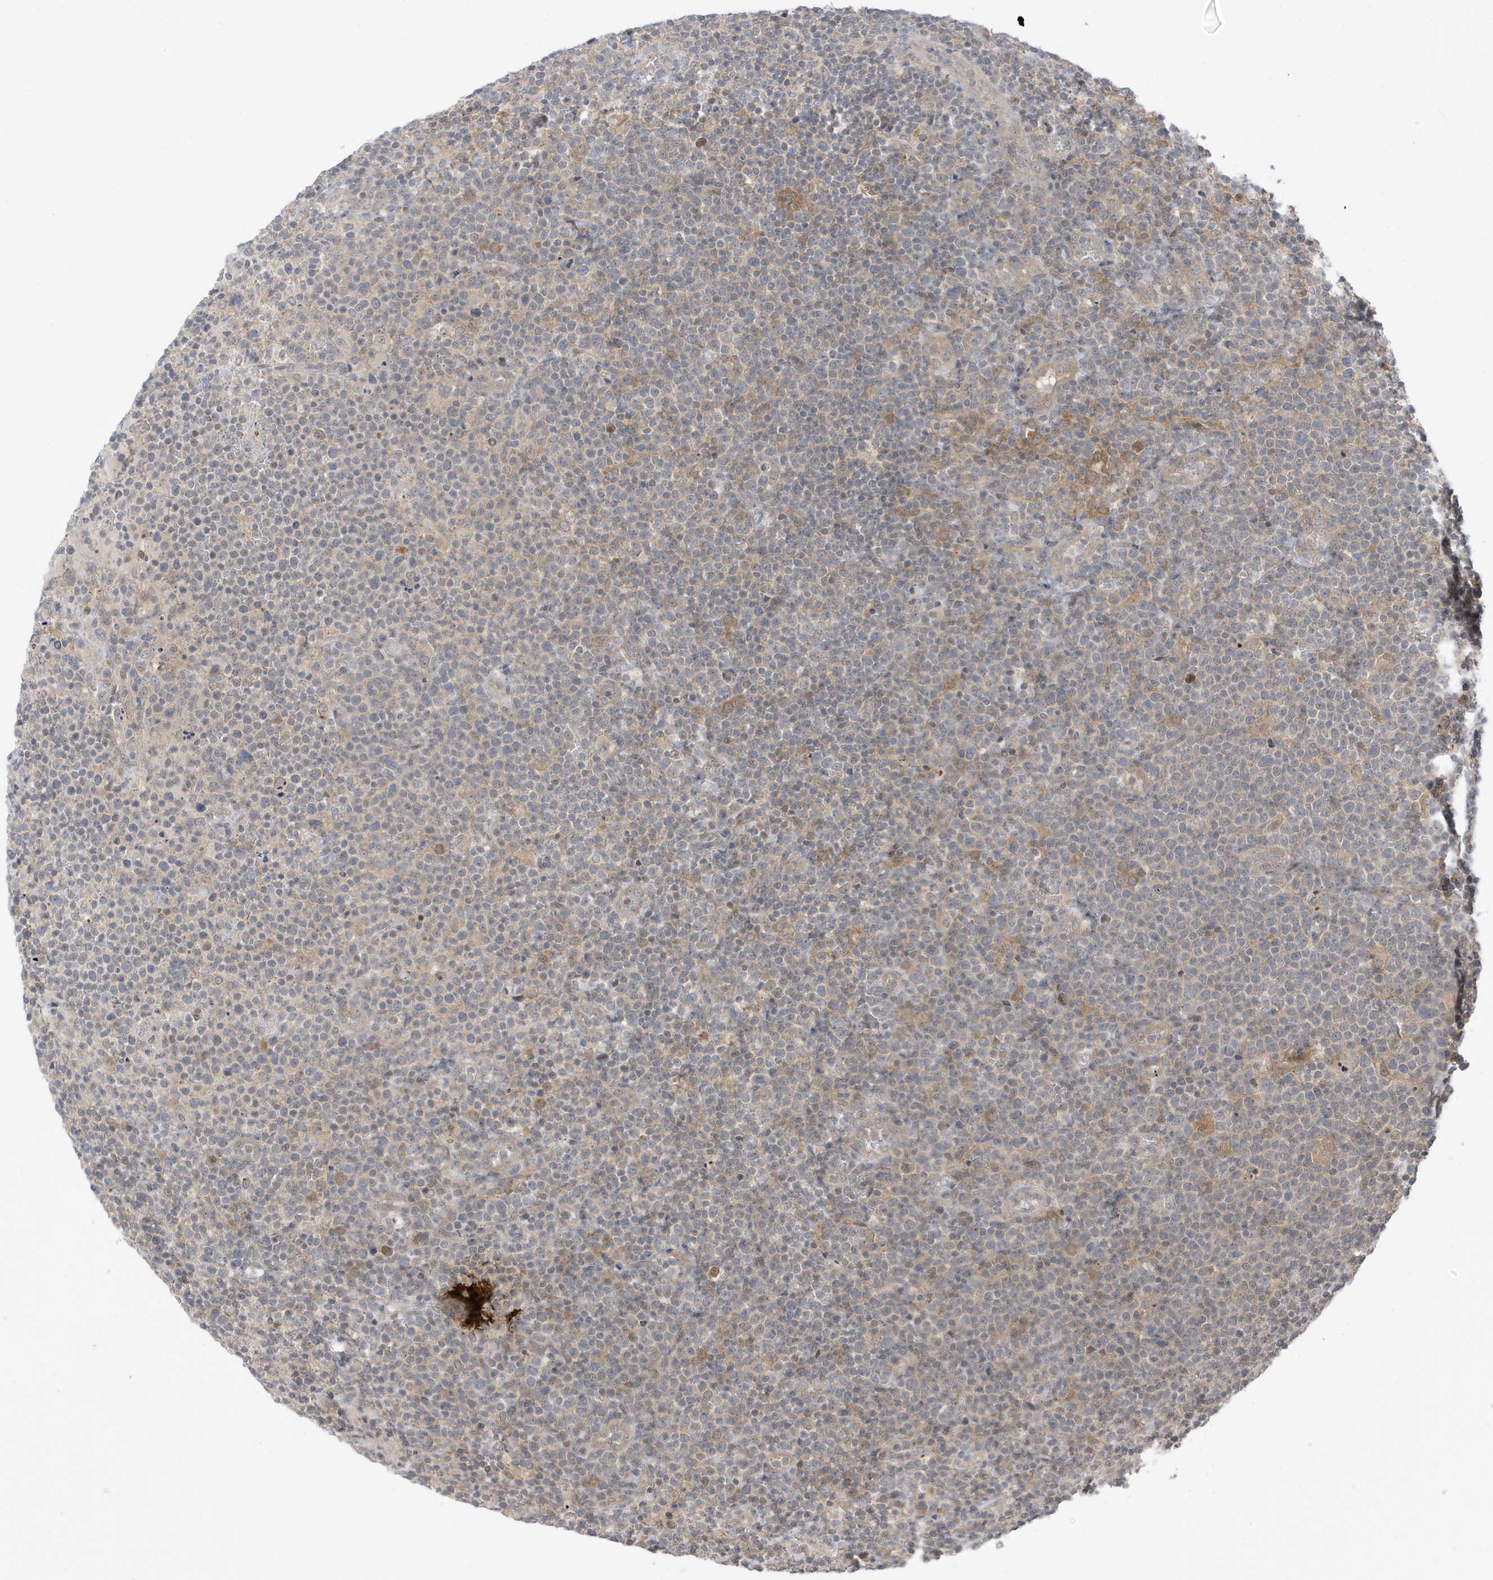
{"staining": {"intensity": "negative", "quantity": "none", "location": "none"}, "tissue": "lymphoma", "cell_type": "Tumor cells", "image_type": "cancer", "snomed": [{"axis": "morphology", "description": "Malignant lymphoma, non-Hodgkin's type, High grade"}, {"axis": "topography", "description": "Lymph node"}], "caption": "Malignant lymphoma, non-Hodgkin's type (high-grade) stained for a protein using immunohistochemistry exhibits no expression tumor cells.", "gene": "TAB3", "patient": {"sex": "male", "age": 61}}